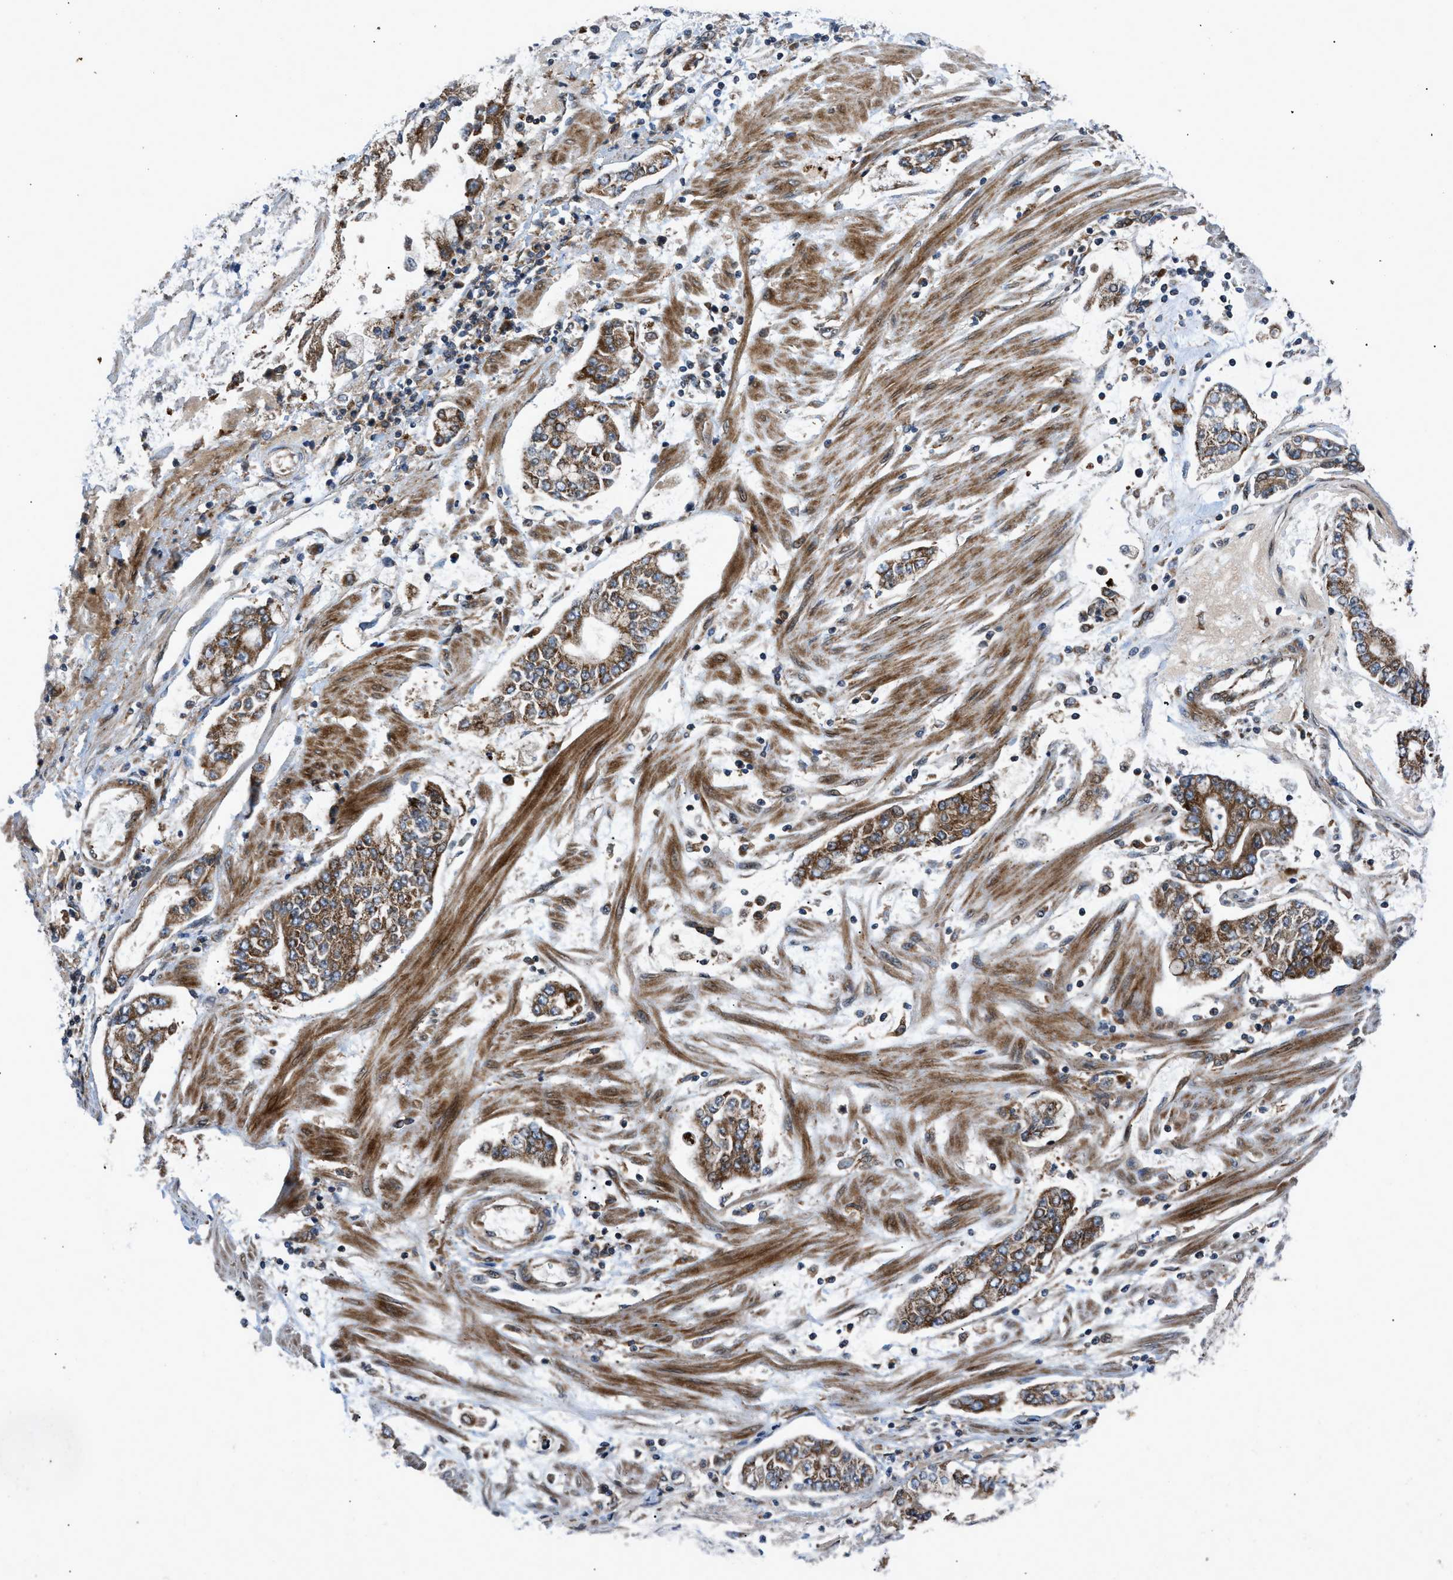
{"staining": {"intensity": "moderate", "quantity": ">75%", "location": "cytoplasmic/membranous"}, "tissue": "stomach cancer", "cell_type": "Tumor cells", "image_type": "cancer", "snomed": [{"axis": "morphology", "description": "Adenocarcinoma, NOS"}, {"axis": "topography", "description": "Stomach"}], "caption": "Moderate cytoplasmic/membranous staining is seen in about >75% of tumor cells in adenocarcinoma (stomach). Immunohistochemistry stains the protein of interest in brown and the nuclei are stained blue.", "gene": "AP3M2", "patient": {"sex": "male", "age": 76}}